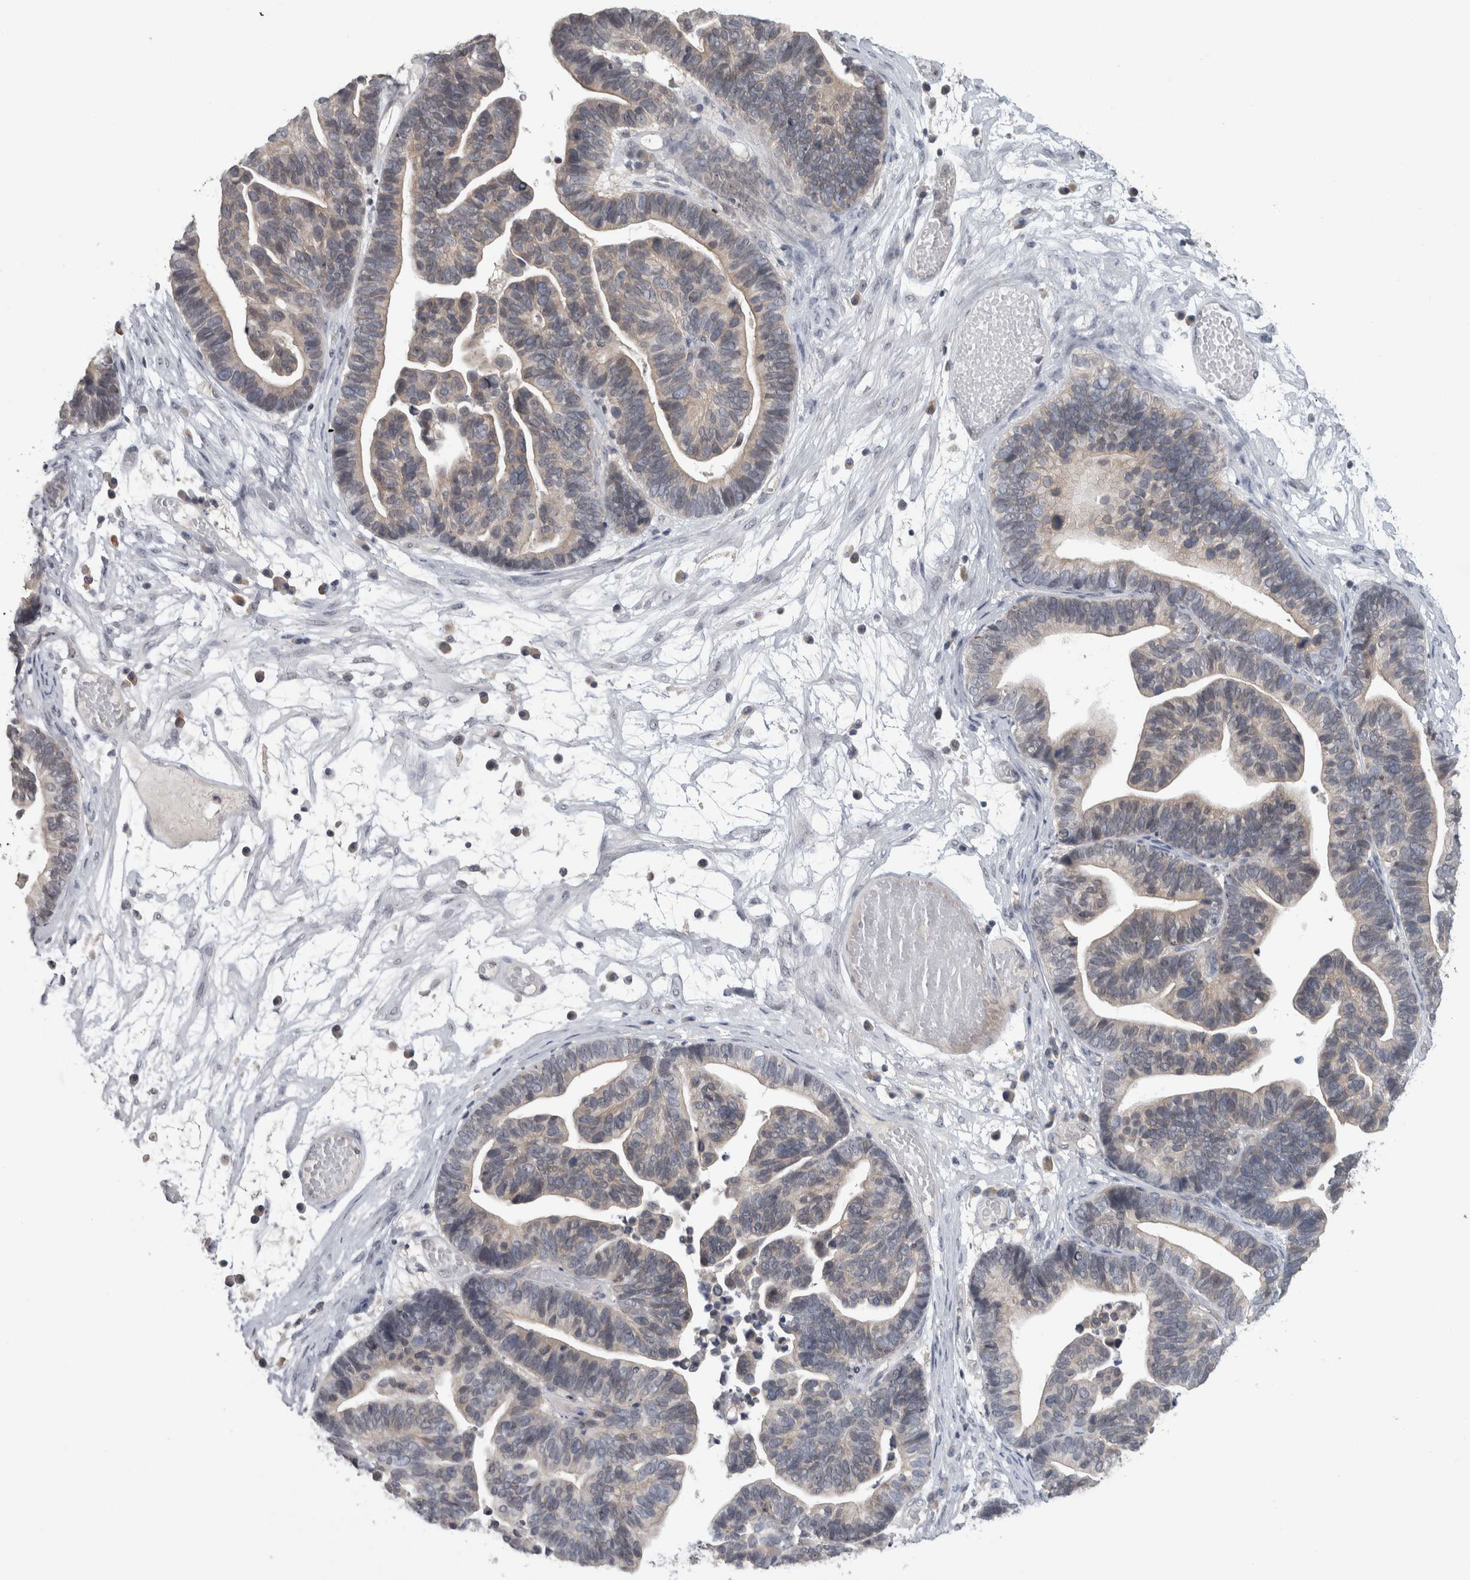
{"staining": {"intensity": "weak", "quantity": "<25%", "location": "cytoplasmic/membranous"}, "tissue": "ovarian cancer", "cell_type": "Tumor cells", "image_type": "cancer", "snomed": [{"axis": "morphology", "description": "Cystadenocarcinoma, serous, NOS"}, {"axis": "topography", "description": "Ovary"}], "caption": "Ovarian cancer (serous cystadenocarcinoma) stained for a protein using immunohistochemistry (IHC) shows no positivity tumor cells.", "gene": "RBM28", "patient": {"sex": "female", "age": 56}}